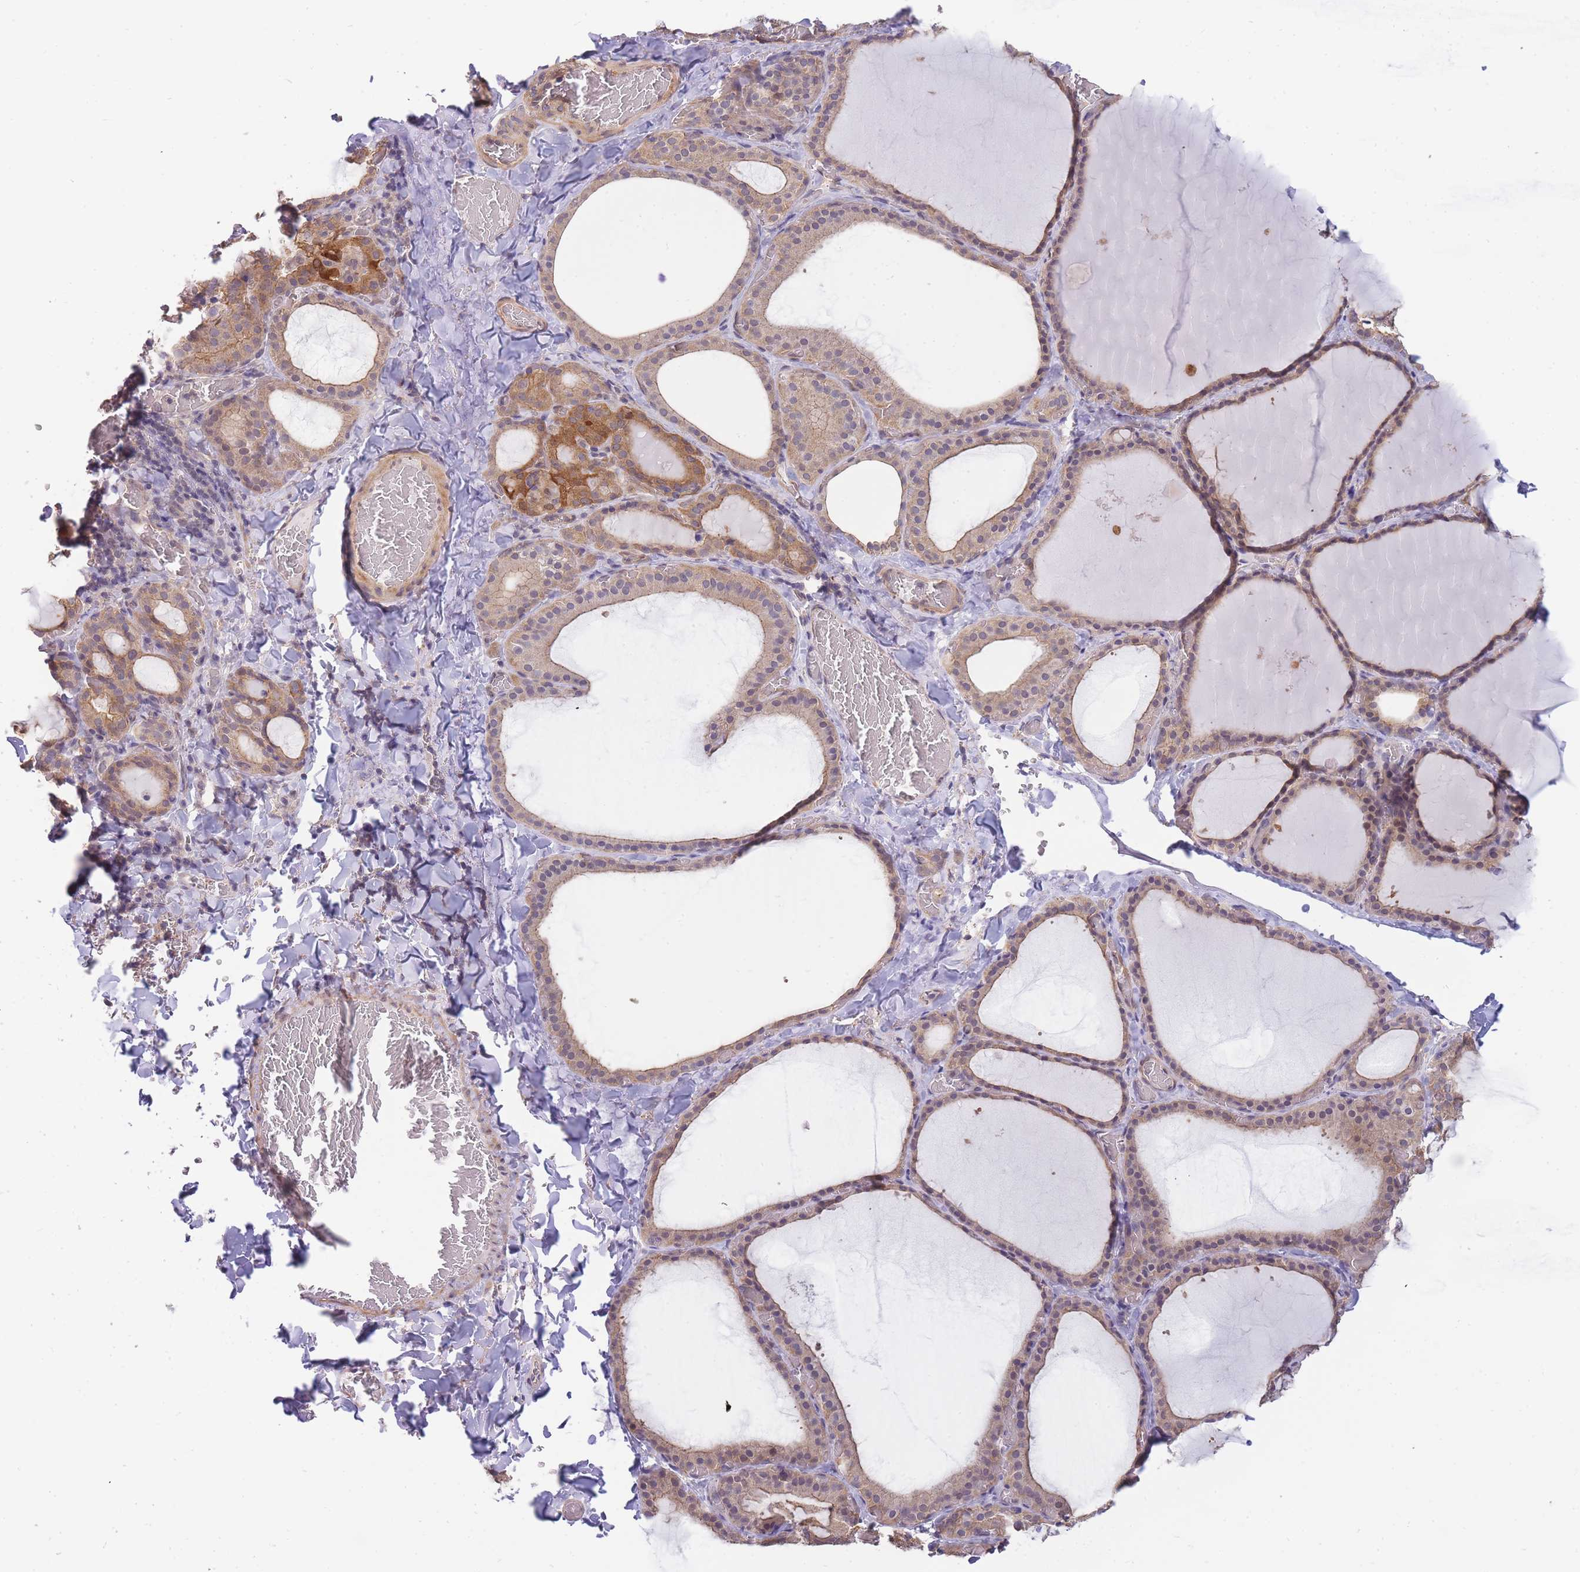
{"staining": {"intensity": "moderate", "quantity": "25%-75%", "location": "cytoplasmic/membranous"}, "tissue": "thyroid gland", "cell_type": "Glandular cells", "image_type": "normal", "snomed": [{"axis": "morphology", "description": "Normal tissue, NOS"}, {"axis": "topography", "description": "Thyroid gland"}], "caption": "A brown stain highlights moderate cytoplasmic/membranous staining of a protein in glandular cells of unremarkable human thyroid gland. Immunohistochemistry stains the protein of interest in brown and the nuclei are stained blue.", "gene": "SMC6", "patient": {"sex": "female", "age": 39}}